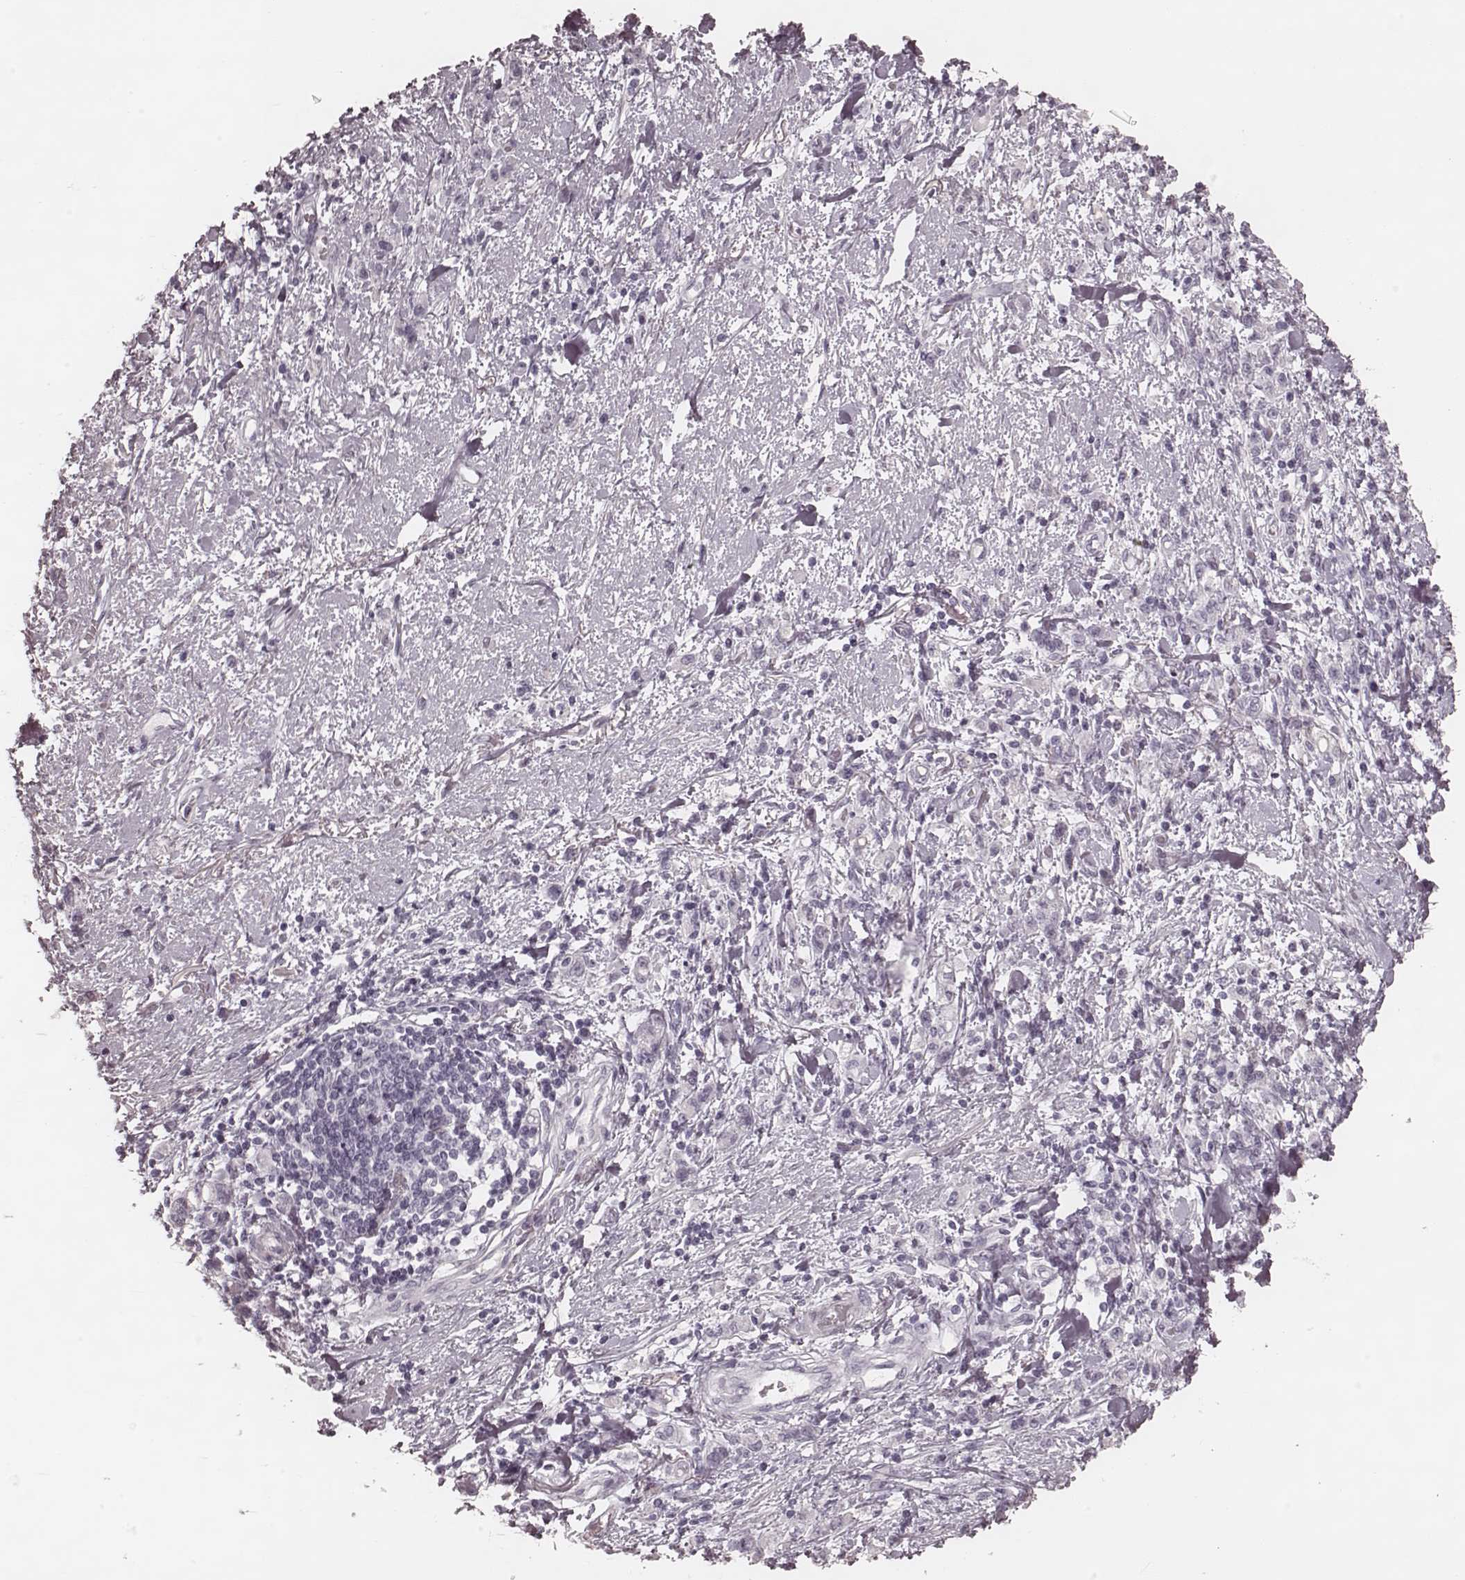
{"staining": {"intensity": "negative", "quantity": "none", "location": "none"}, "tissue": "stomach cancer", "cell_type": "Tumor cells", "image_type": "cancer", "snomed": [{"axis": "morphology", "description": "Adenocarcinoma, NOS"}, {"axis": "topography", "description": "Stomach"}], "caption": "An immunohistochemistry histopathology image of stomach cancer (adenocarcinoma) is shown. There is no staining in tumor cells of stomach cancer (adenocarcinoma).", "gene": "KRT74", "patient": {"sex": "male", "age": 77}}